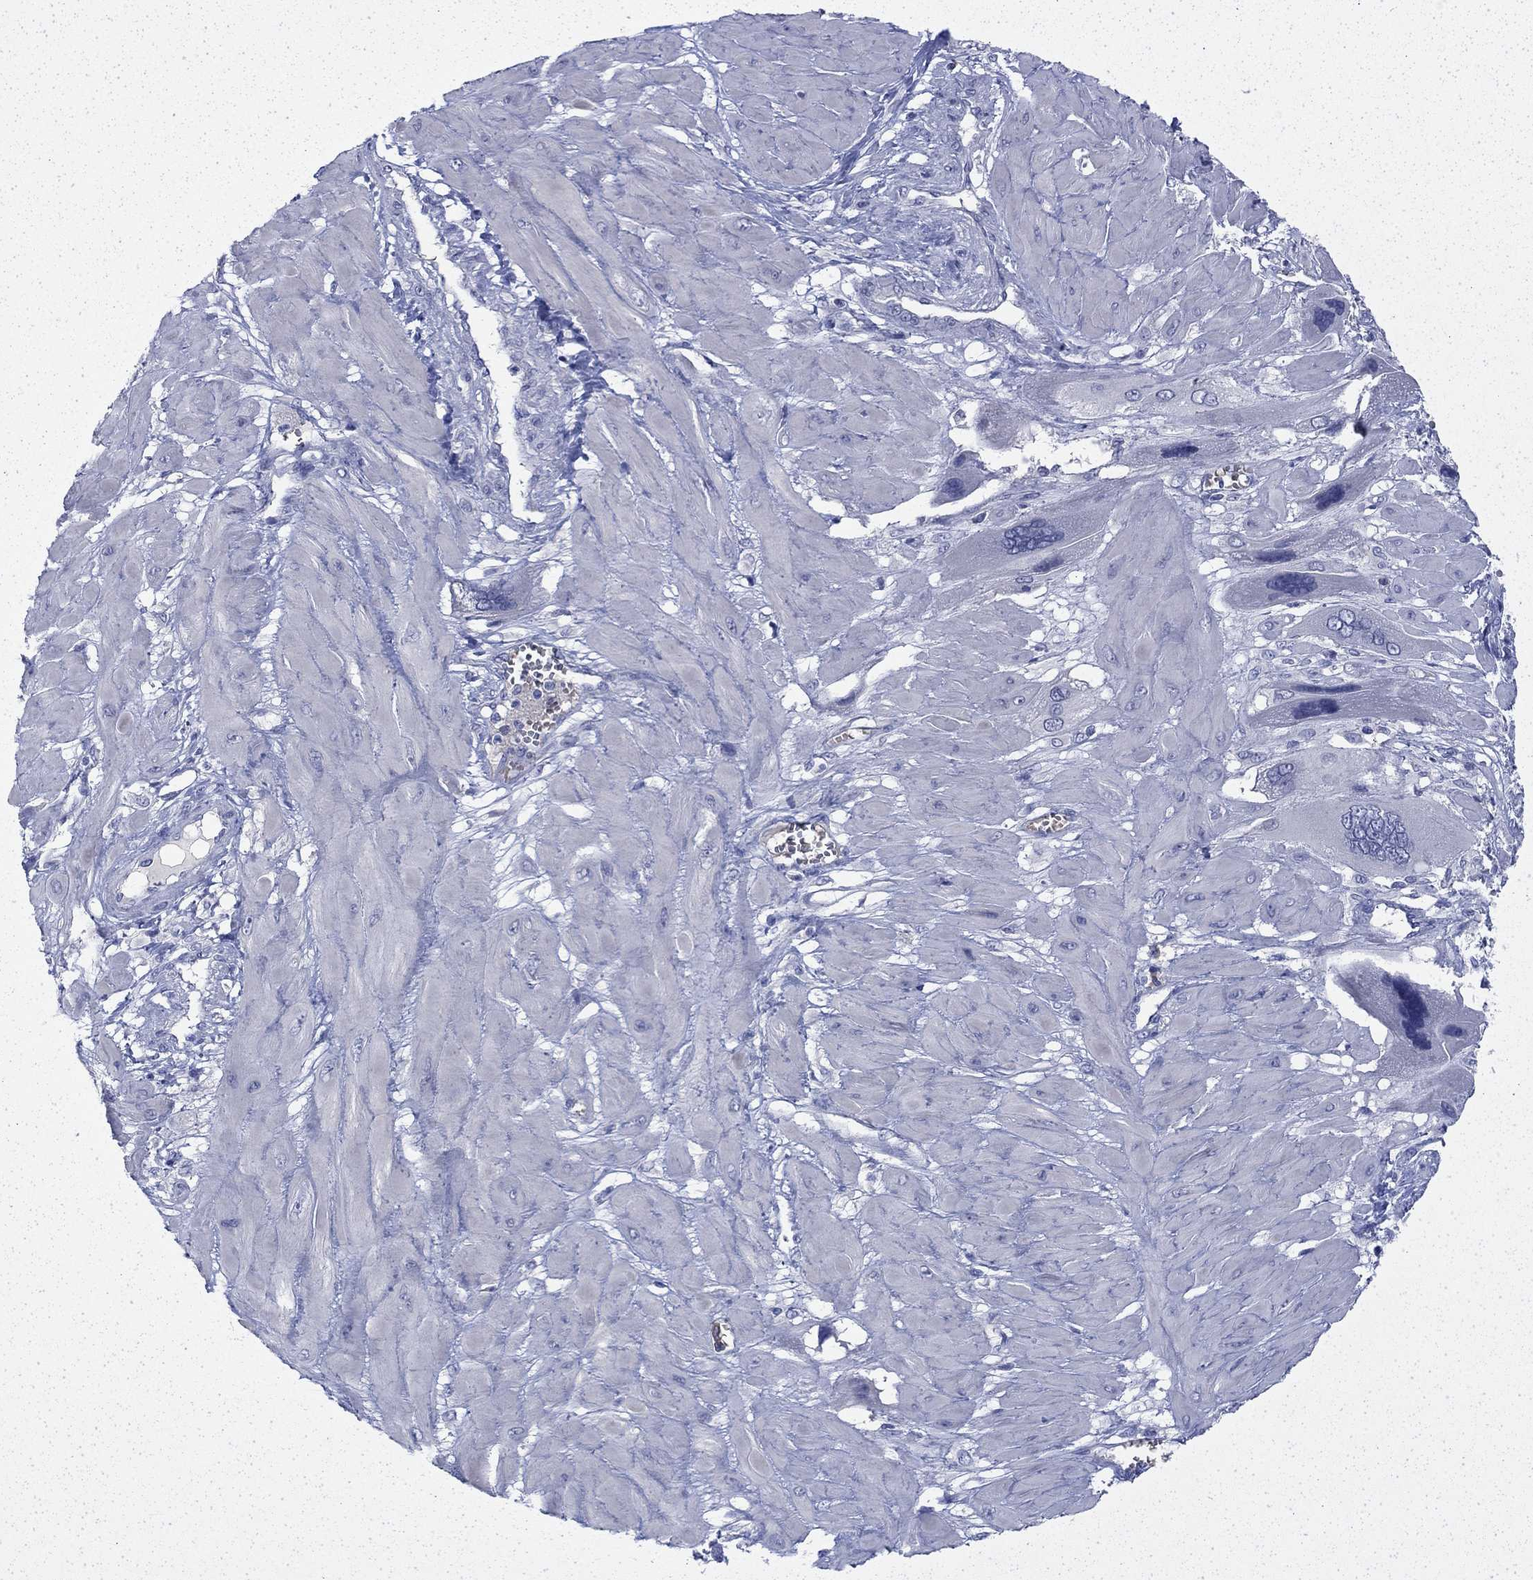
{"staining": {"intensity": "negative", "quantity": "none", "location": "none"}, "tissue": "cervical cancer", "cell_type": "Tumor cells", "image_type": "cancer", "snomed": [{"axis": "morphology", "description": "Squamous cell carcinoma, NOS"}, {"axis": "topography", "description": "Cervix"}], "caption": "DAB immunohistochemical staining of squamous cell carcinoma (cervical) displays no significant expression in tumor cells.", "gene": "ENPP6", "patient": {"sex": "female", "age": 34}}